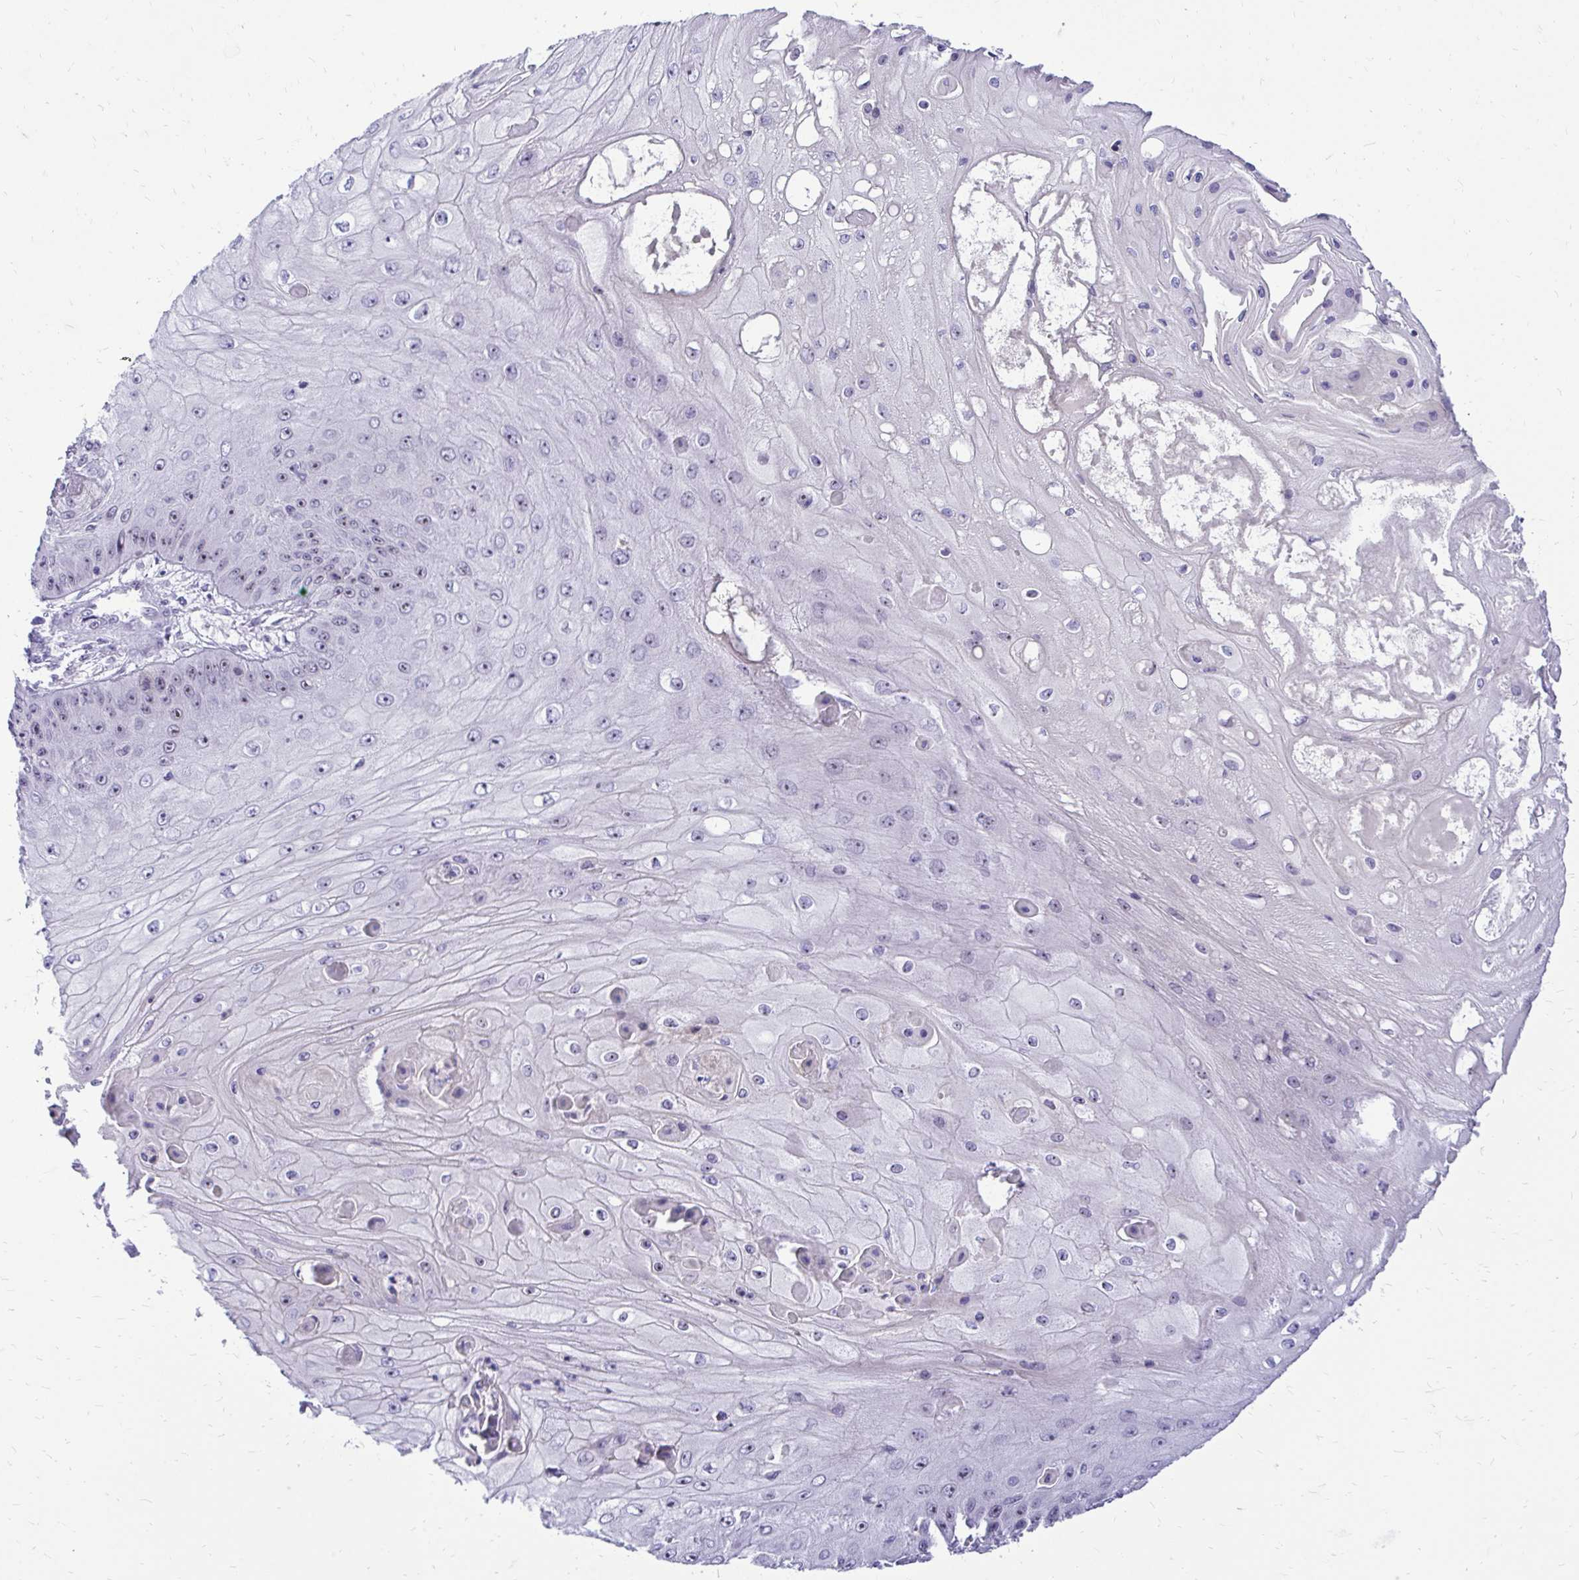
{"staining": {"intensity": "weak", "quantity": "<25%", "location": "nuclear"}, "tissue": "skin cancer", "cell_type": "Tumor cells", "image_type": "cancer", "snomed": [{"axis": "morphology", "description": "Squamous cell carcinoma, NOS"}, {"axis": "topography", "description": "Skin"}], "caption": "IHC histopathology image of skin squamous cell carcinoma stained for a protein (brown), which shows no positivity in tumor cells.", "gene": "NIFK", "patient": {"sex": "male", "age": 70}}